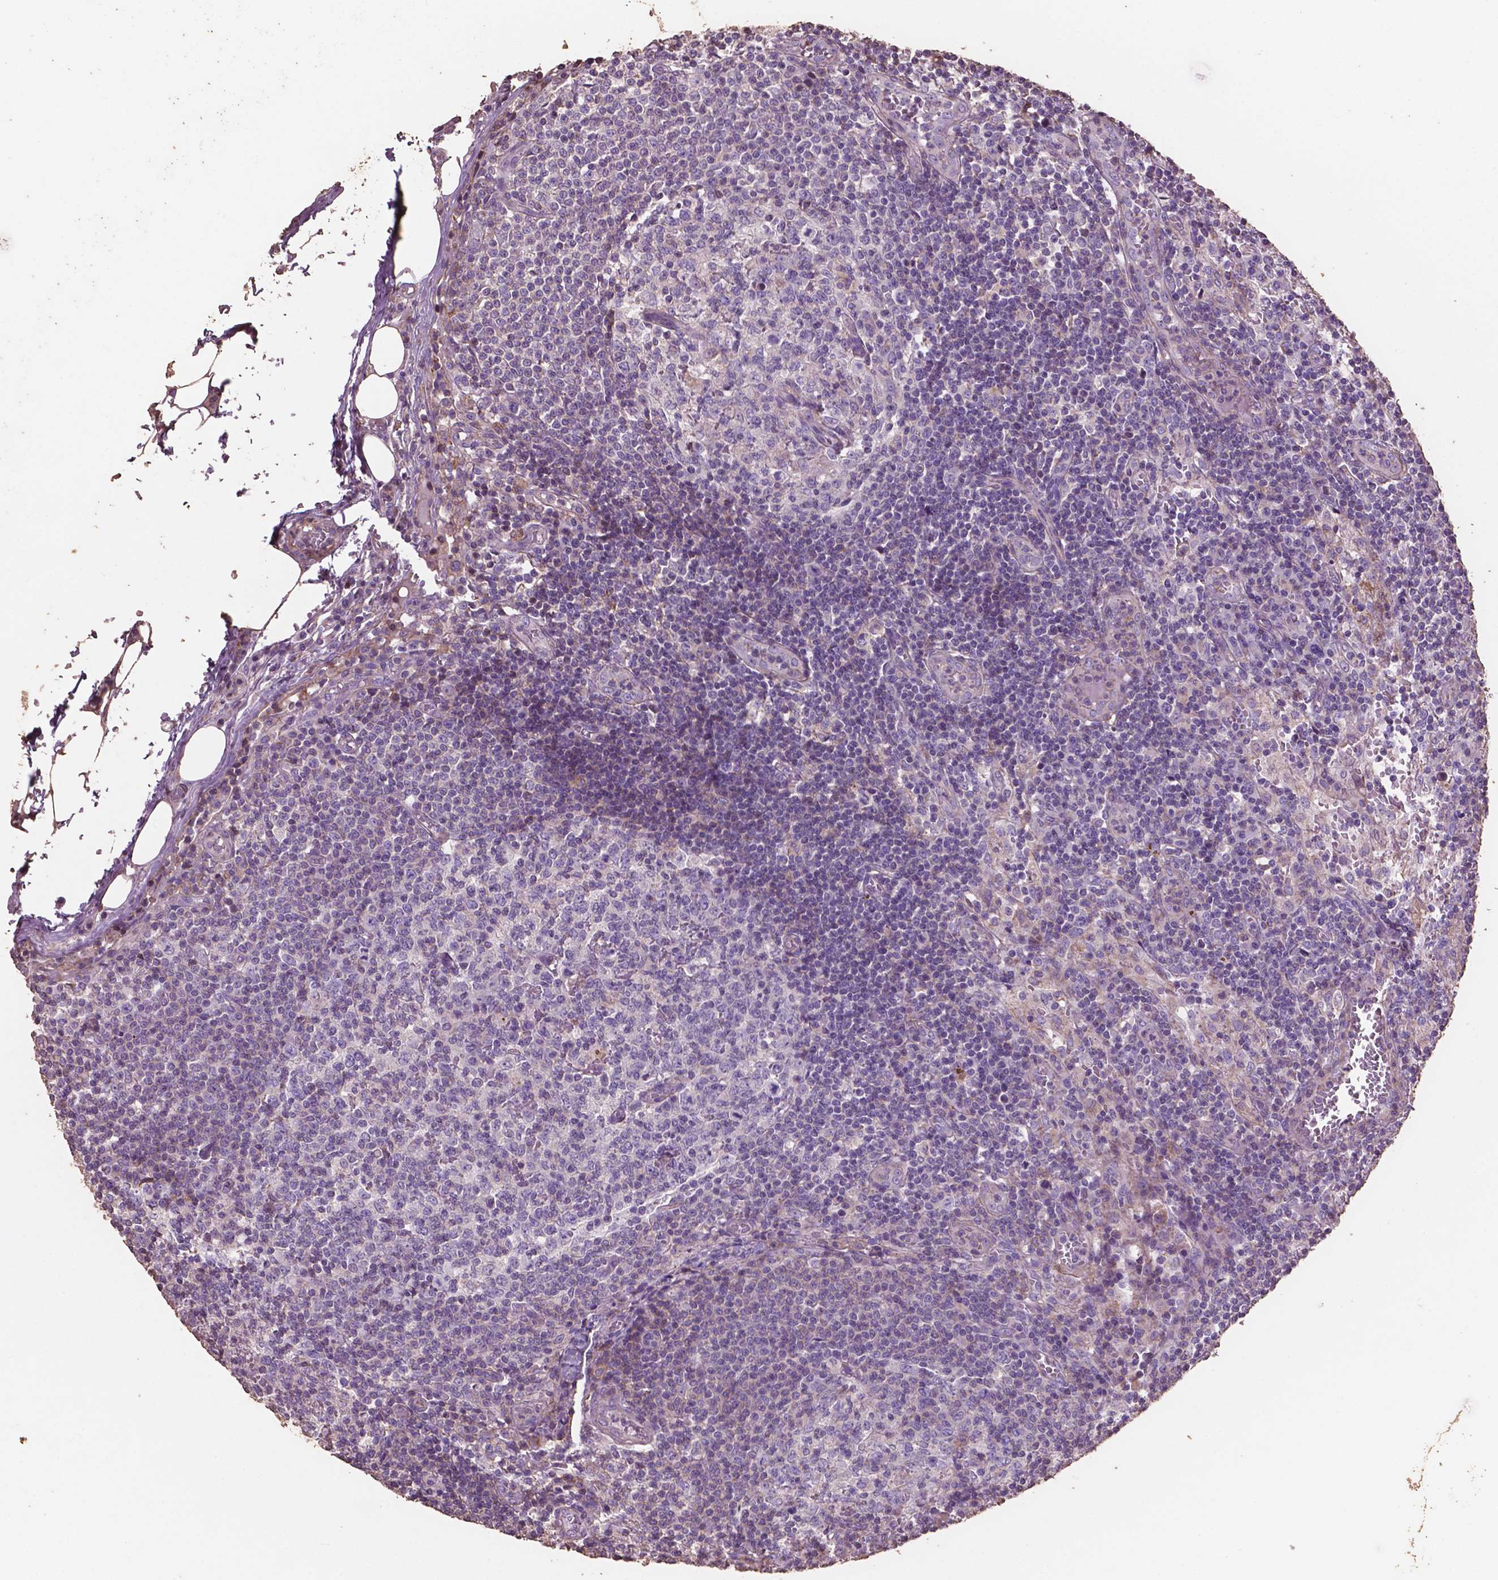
{"staining": {"intensity": "negative", "quantity": "none", "location": "none"}, "tissue": "lymph node", "cell_type": "Germinal center cells", "image_type": "normal", "snomed": [{"axis": "morphology", "description": "Normal tissue, NOS"}, {"axis": "topography", "description": "Lymph node"}], "caption": "A photomicrograph of lymph node stained for a protein displays no brown staining in germinal center cells. Nuclei are stained in blue.", "gene": "COMMD4", "patient": {"sex": "male", "age": 62}}